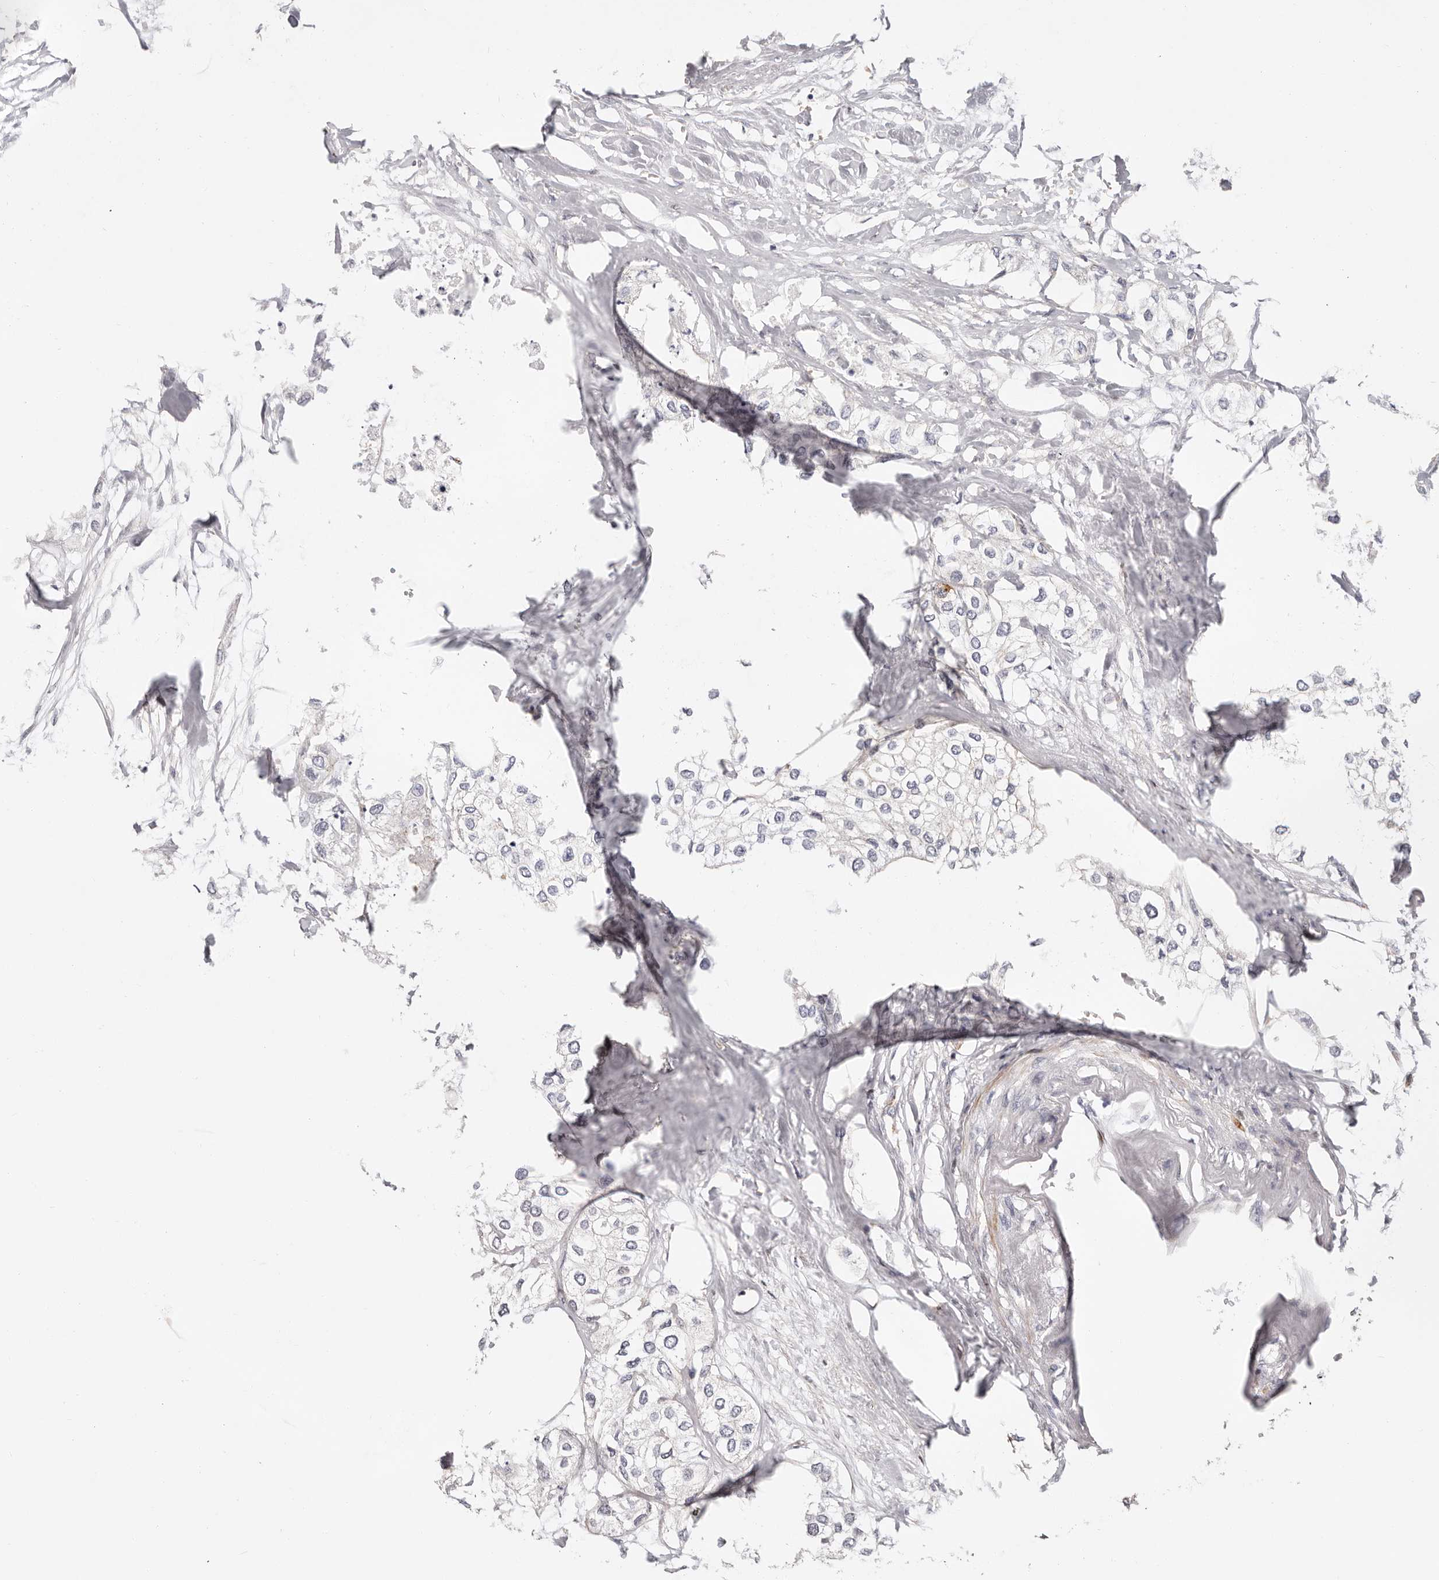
{"staining": {"intensity": "negative", "quantity": "none", "location": "none"}, "tissue": "urothelial cancer", "cell_type": "Tumor cells", "image_type": "cancer", "snomed": [{"axis": "morphology", "description": "Urothelial carcinoma, High grade"}, {"axis": "topography", "description": "Urinary bladder"}], "caption": "Micrograph shows no significant protein expression in tumor cells of high-grade urothelial carcinoma. The staining is performed using DAB brown chromogen with nuclei counter-stained in using hematoxylin.", "gene": "EPHX3", "patient": {"sex": "male", "age": 64}}